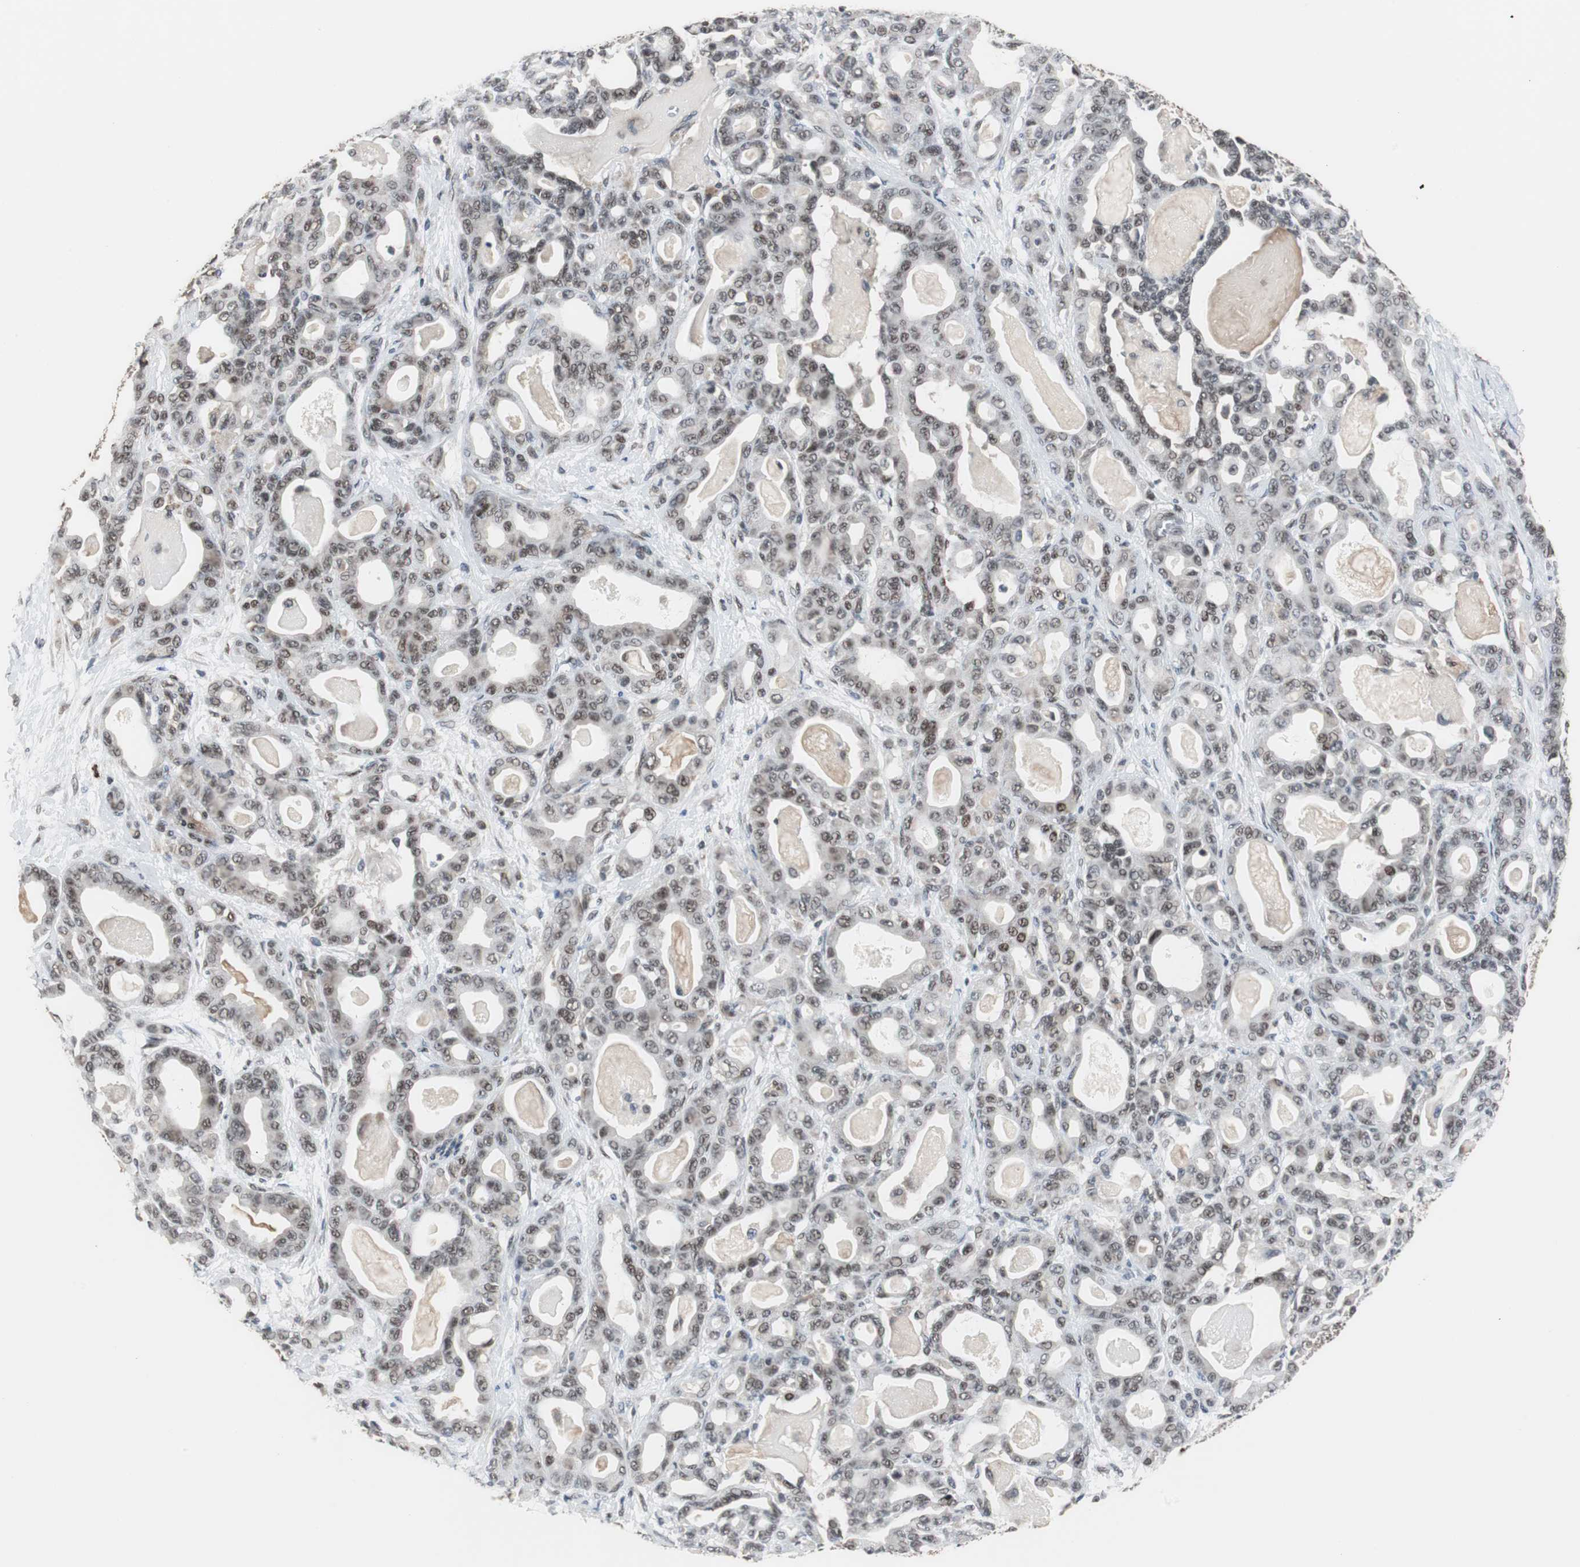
{"staining": {"intensity": "moderate", "quantity": ">75%", "location": "nuclear"}, "tissue": "pancreatic cancer", "cell_type": "Tumor cells", "image_type": "cancer", "snomed": [{"axis": "morphology", "description": "Adenocarcinoma, NOS"}, {"axis": "topography", "description": "Pancreas"}], "caption": "An image showing moderate nuclear positivity in approximately >75% of tumor cells in pancreatic adenocarcinoma, as visualized by brown immunohistochemical staining.", "gene": "ZHX2", "patient": {"sex": "male", "age": 63}}